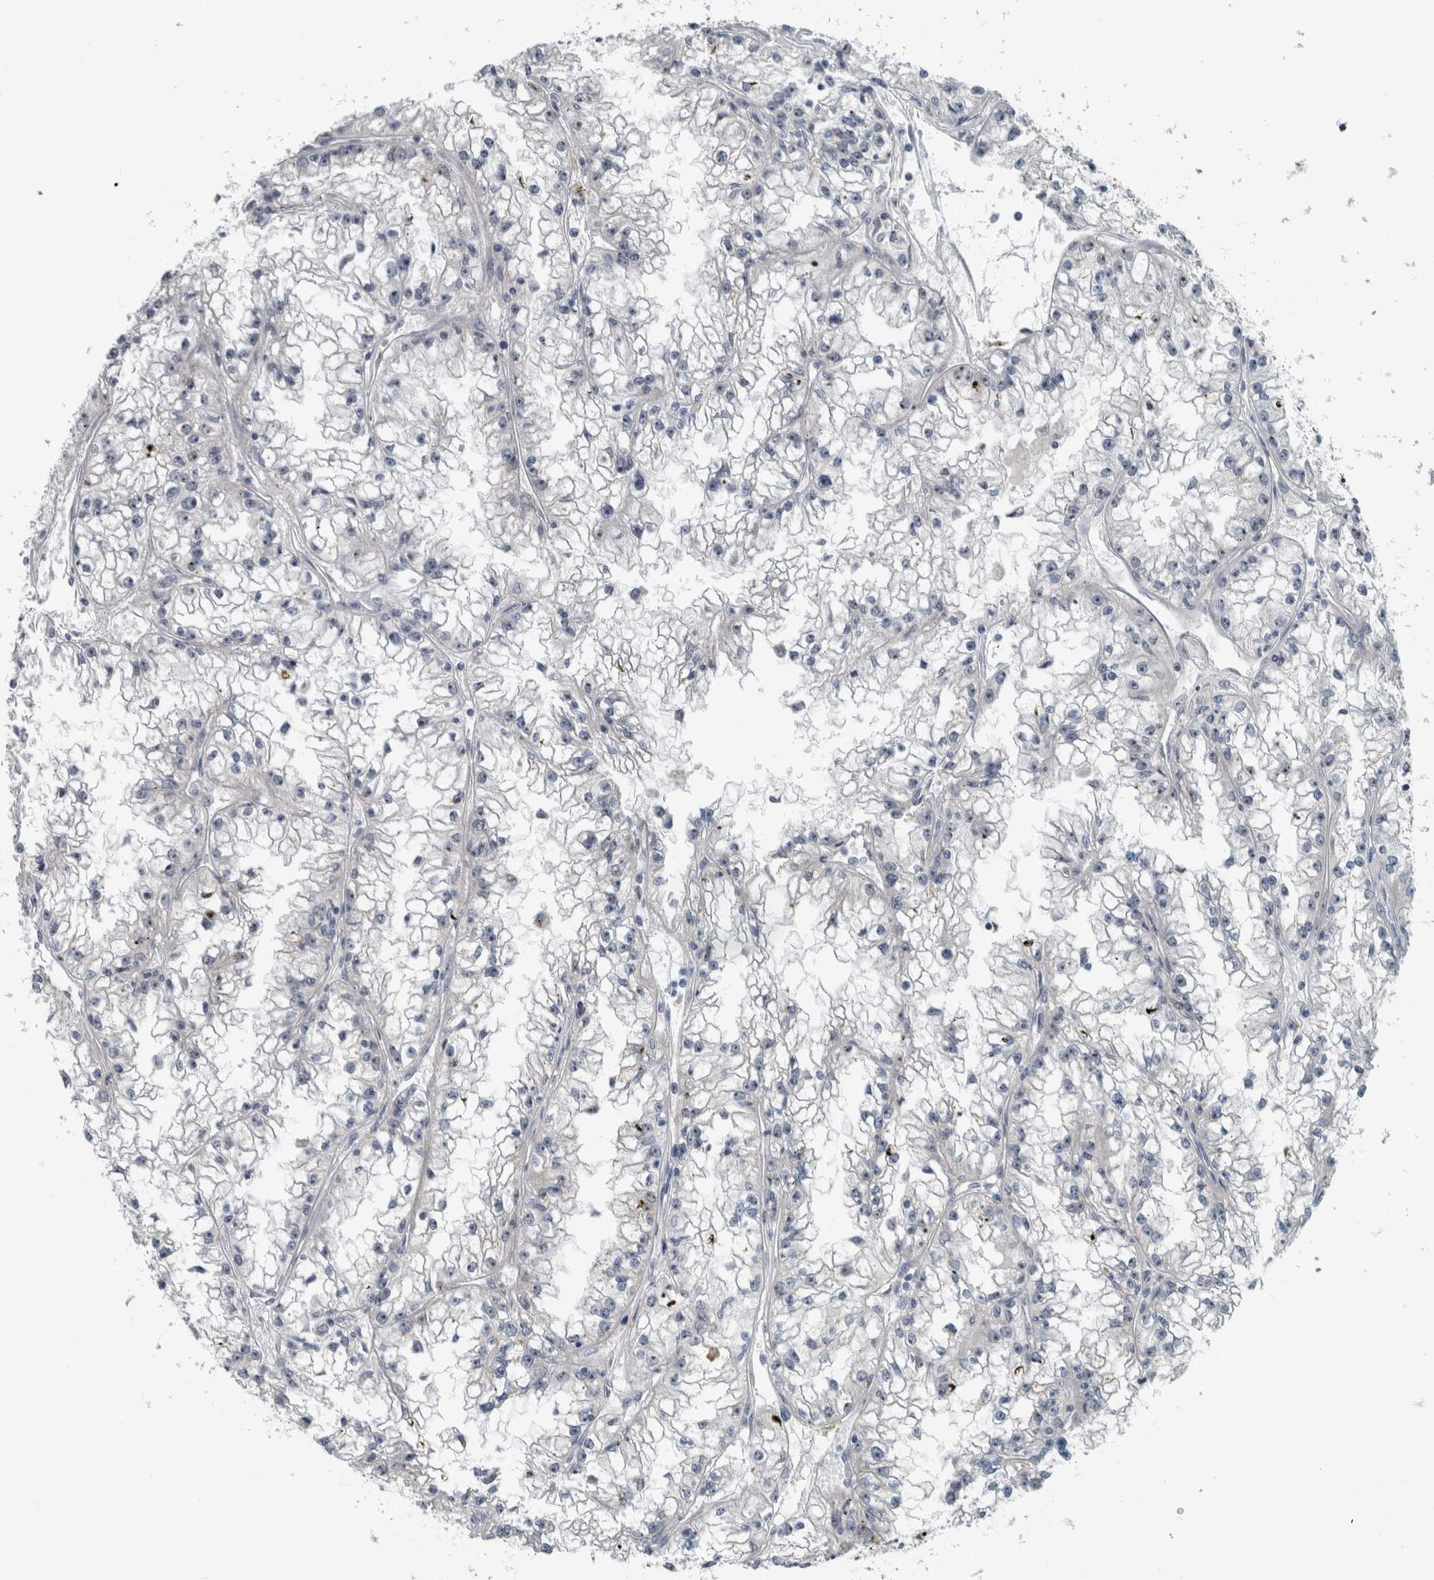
{"staining": {"intensity": "negative", "quantity": "none", "location": "none"}, "tissue": "renal cancer", "cell_type": "Tumor cells", "image_type": "cancer", "snomed": [{"axis": "morphology", "description": "Adenocarcinoma, NOS"}, {"axis": "topography", "description": "Kidney"}], "caption": "A high-resolution image shows immunohistochemistry (IHC) staining of renal cancer, which reveals no significant positivity in tumor cells.", "gene": "UTP6", "patient": {"sex": "male", "age": 56}}